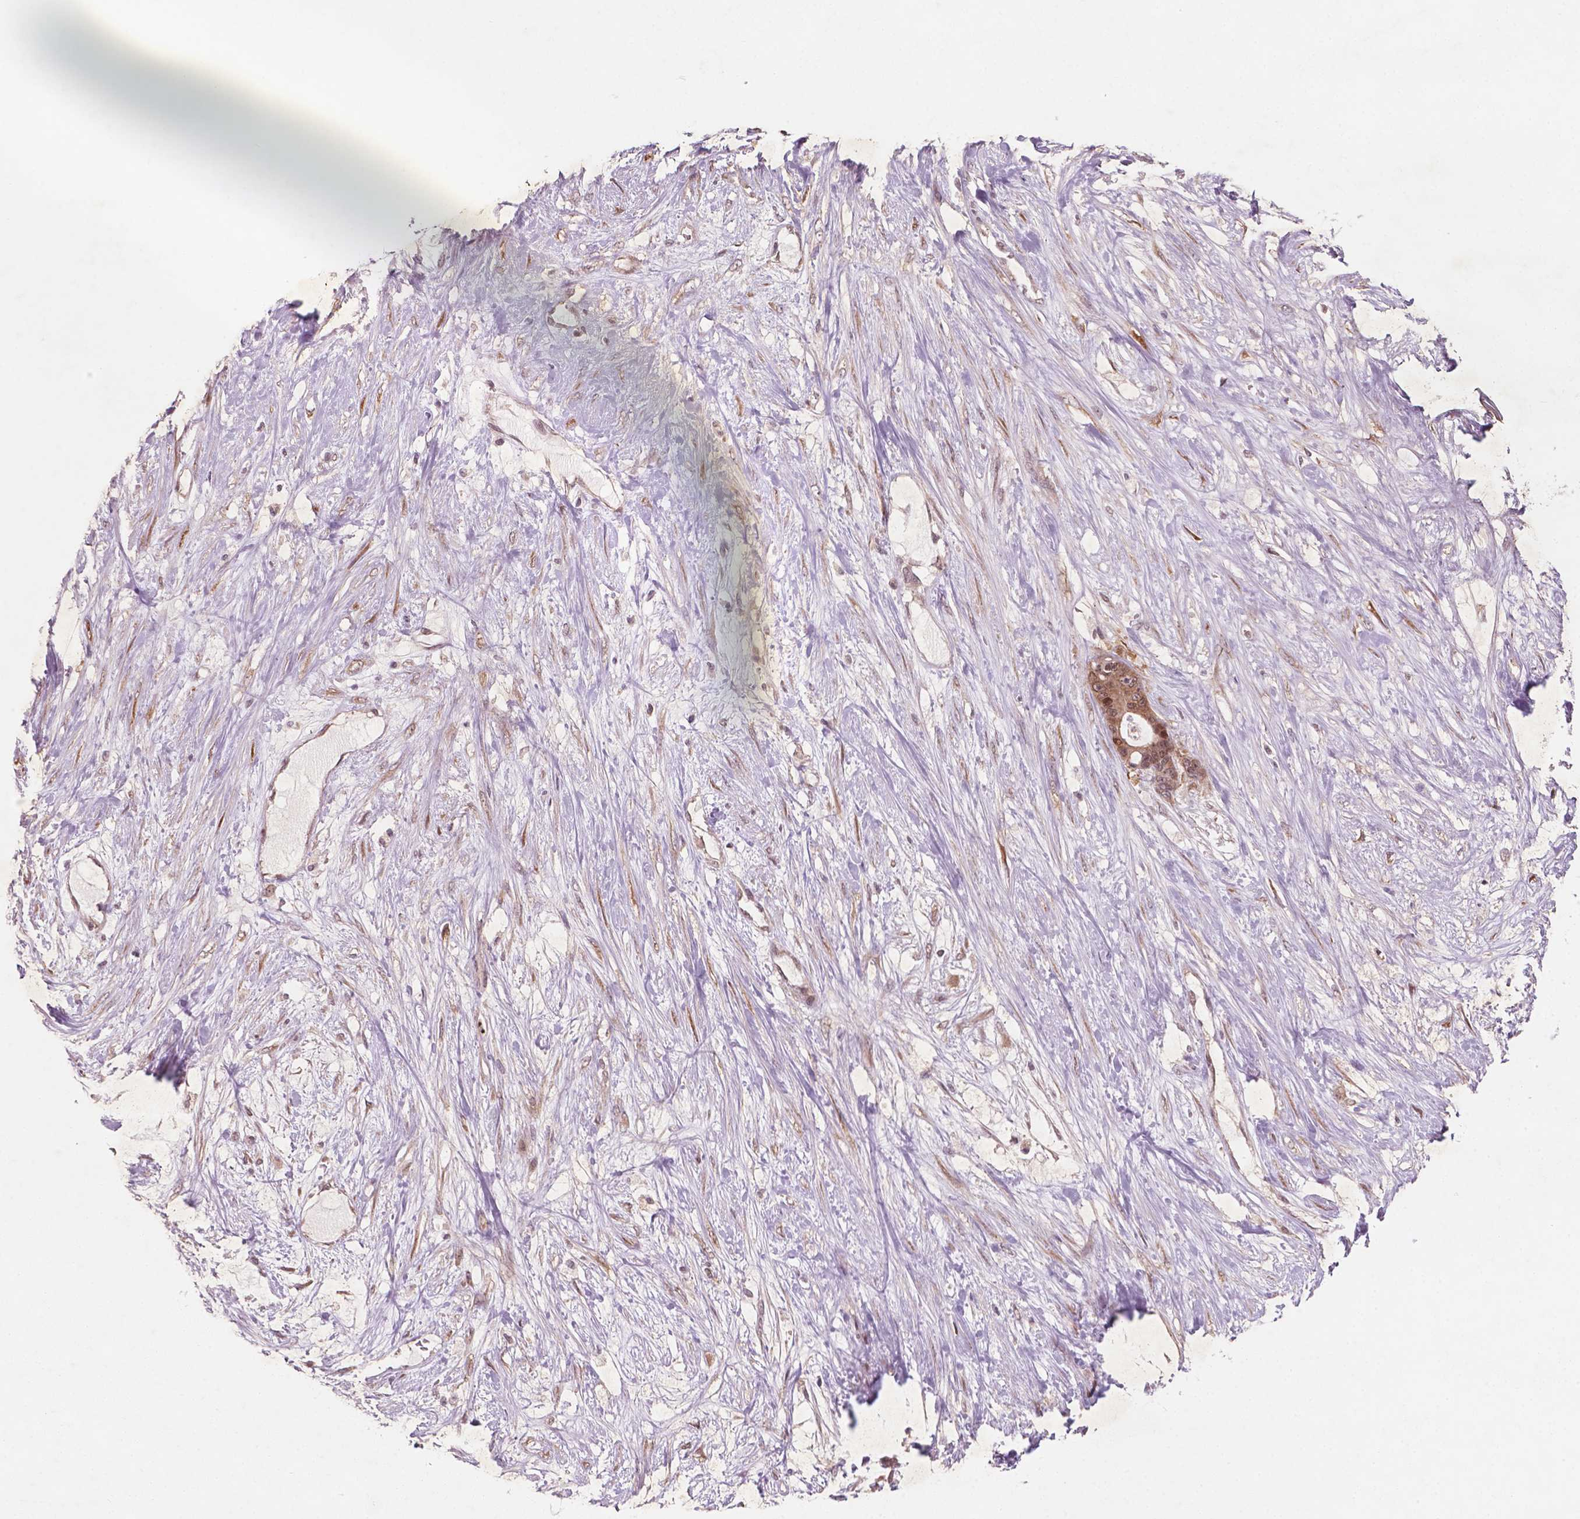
{"staining": {"intensity": "weak", "quantity": ">75%", "location": "cytoplasmic/membranous"}, "tissue": "liver cancer", "cell_type": "Tumor cells", "image_type": "cancer", "snomed": [{"axis": "morphology", "description": "Normal tissue, NOS"}, {"axis": "morphology", "description": "Cholangiocarcinoma"}, {"axis": "topography", "description": "Liver"}, {"axis": "topography", "description": "Peripheral nerve tissue"}], "caption": "DAB (3,3'-diaminobenzidine) immunohistochemical staining of human liver cholangiocarcinoma reveals weak cytoplasmic/membranous protein positivity in approximately >75% of tumor cells. The staining was performed using DAB to visualize the protein expression in brown, while the nuclei were stained in blue with hematoxylin (Magnification: 20x).", "gene": "NFAT5", "patient": {"sex": "female", "age": 73}}